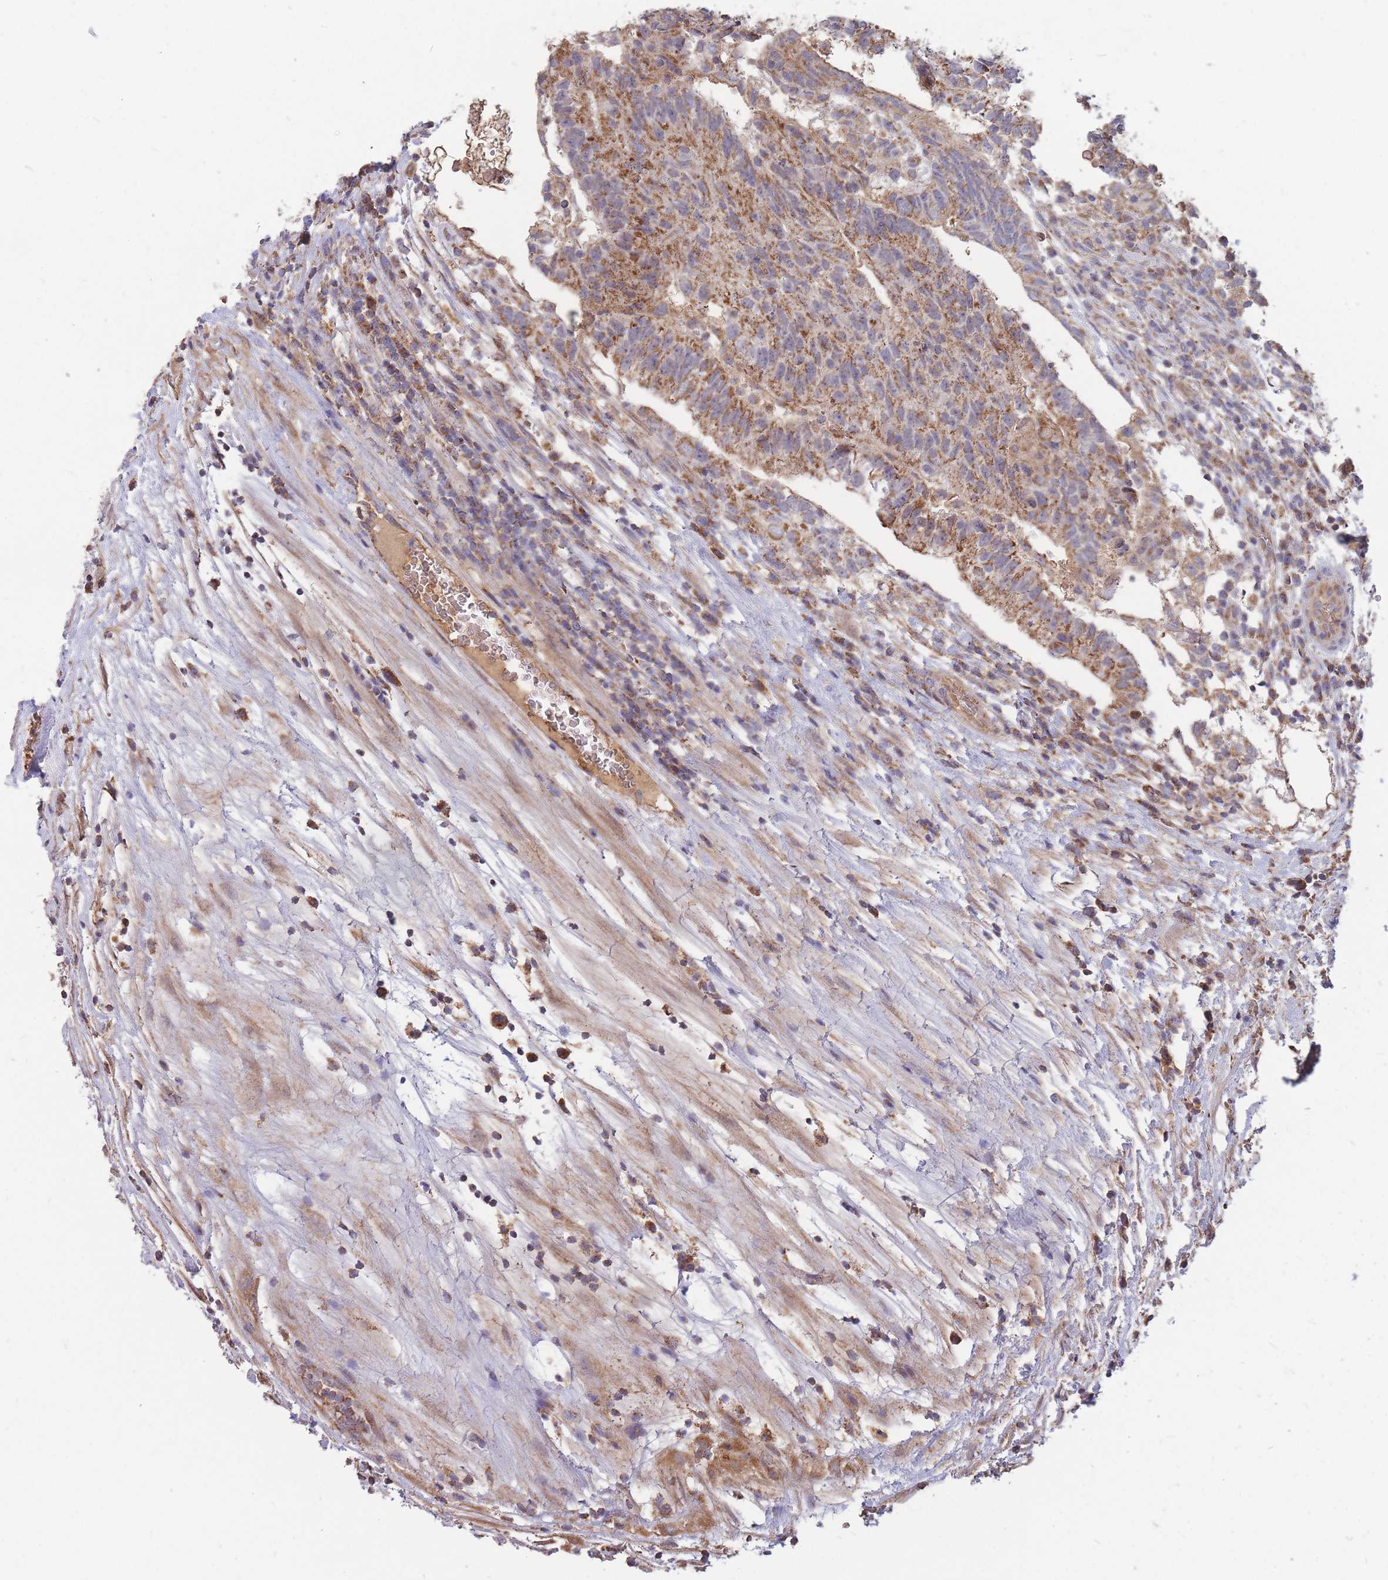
{"staining": {"intensity": "moderate", "quantity": ">75%", "location": "cytoplasmic/membranous"}, "tissue": "testis cancer", "cell_type": "Tumor cells", "image_type": "cancer", "snomed": [{"axis": "morphology", "description": "Normal tissue, NOS"}, {"axis": "morphology", "description": "Carcinoma, Embryonal, NOS"}, {"axis": "topography", "description": "Testis"}], "caption": "Human testis cancer (embryonal carcinoma) stained with a brown dye demonstrates moderate cytoplasmic/membranous positive staining in approximately >75% of tumor cells.", "gene": "PTPMT1", "patient": {"sex": "male", "age": 32}}